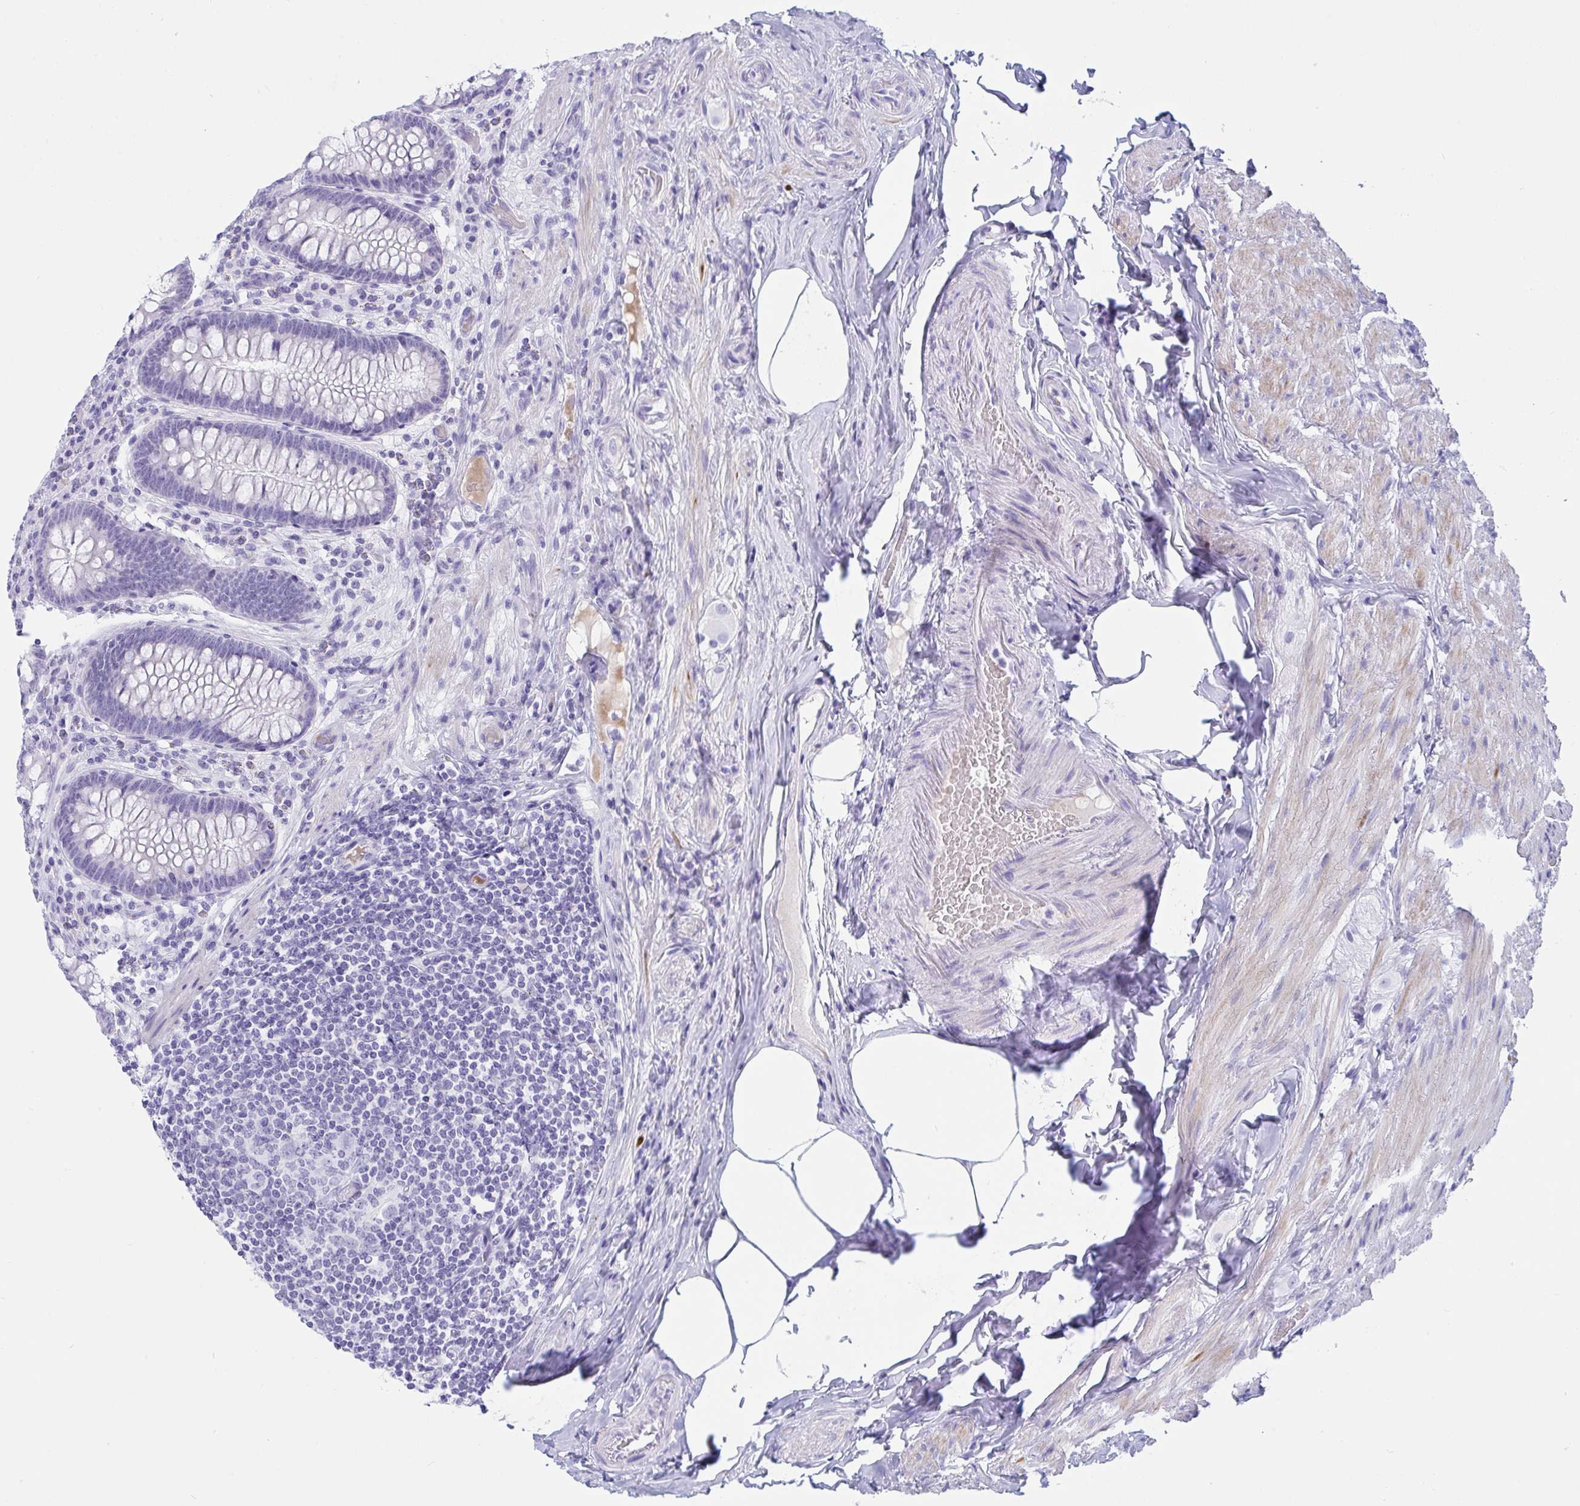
{"staining": {"intensity": "negative", "quantity": "none", "location": "none"}, "tissue": "appendix", "cell_type": "Glandular cells", "image_type": "normal", "snomed": [{"axis": "morphology", "description": "Normal tissue, NOS"}, {"axis": "topography", "description": "Appendix"}], "caption": "An image of appendix stained for a protein demonstrates no brown staining in glandular cells.", "gene": "OXLD1", "patient": {"sex": "male", "age": 71}}